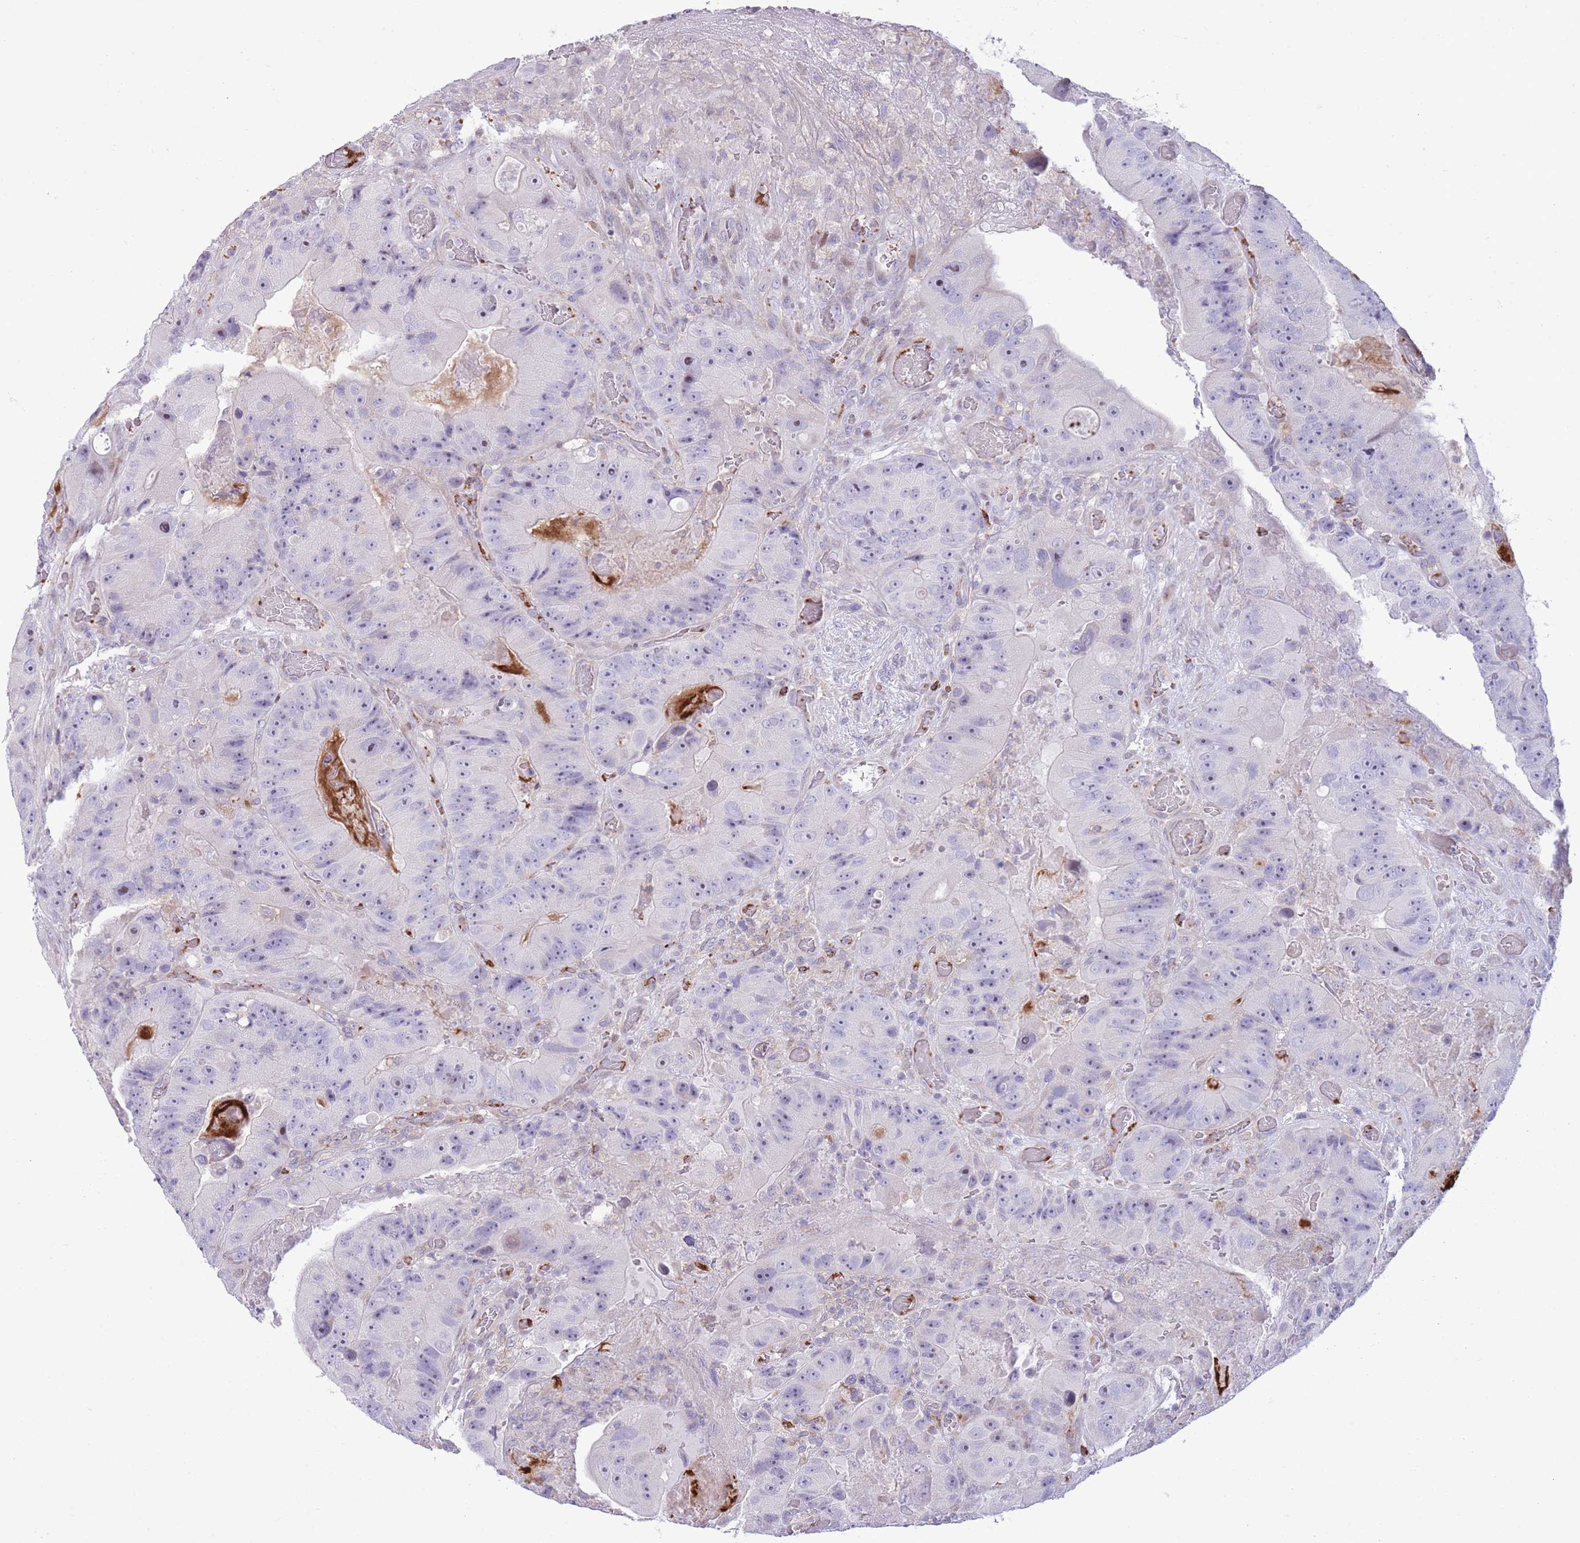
{"staining": {"intensity": "negative", "quantity": "none", "location": "none"}, "tissue": "colorectal cancer", "cell_type": "Tumor cells", "image_type": "cancer", "snomed": [{"axis": "morphology", "description": "Adenocarcinoma, NOS"}, {"axis": "topography", "description": "Colon"}], "caption": "Tumor cells show no significant staining in colorectal cancer.", "gene": "ANO8", "patient": {"sex": "female", "age": 86}}